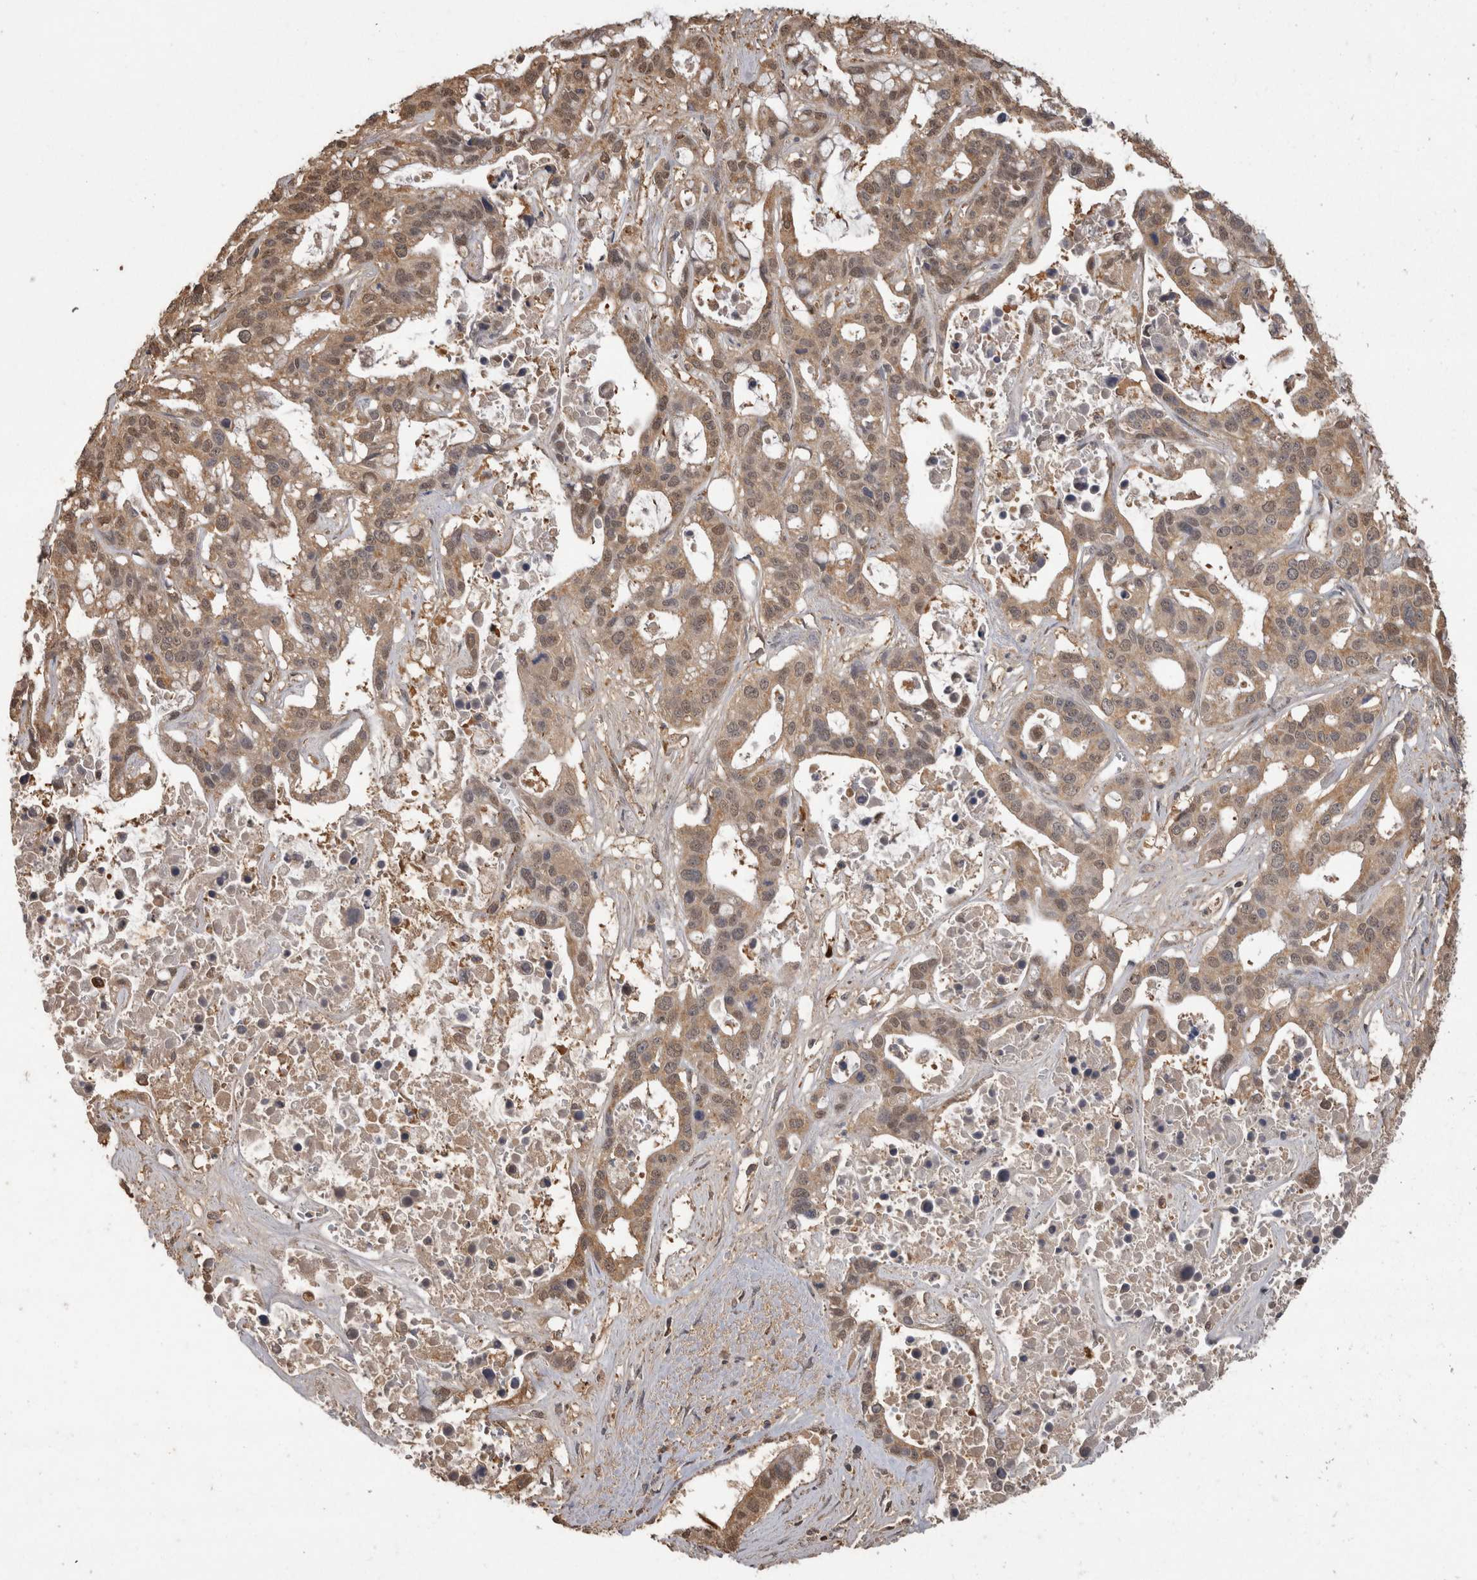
{"staining": {"intensity": "weak", "quantity": ">75%", "location": "cytoplasmic/membranous"}, "tissue": "liver cancer", "cell_type": "Tumor cells", "image_type": "cancer", "snomed": [{"axis": "morphology", "description": "Cholangiocarcinoma"}, {"axis": "topography", "description": "Liver"}], "caption": "Liver cancer stained with a brown dye reveals weak cytoplasmic/membranous positive expression in about >75% of tumor cells.", "gene": "PREP", "patient": {"sex": "female", "age": 65}}